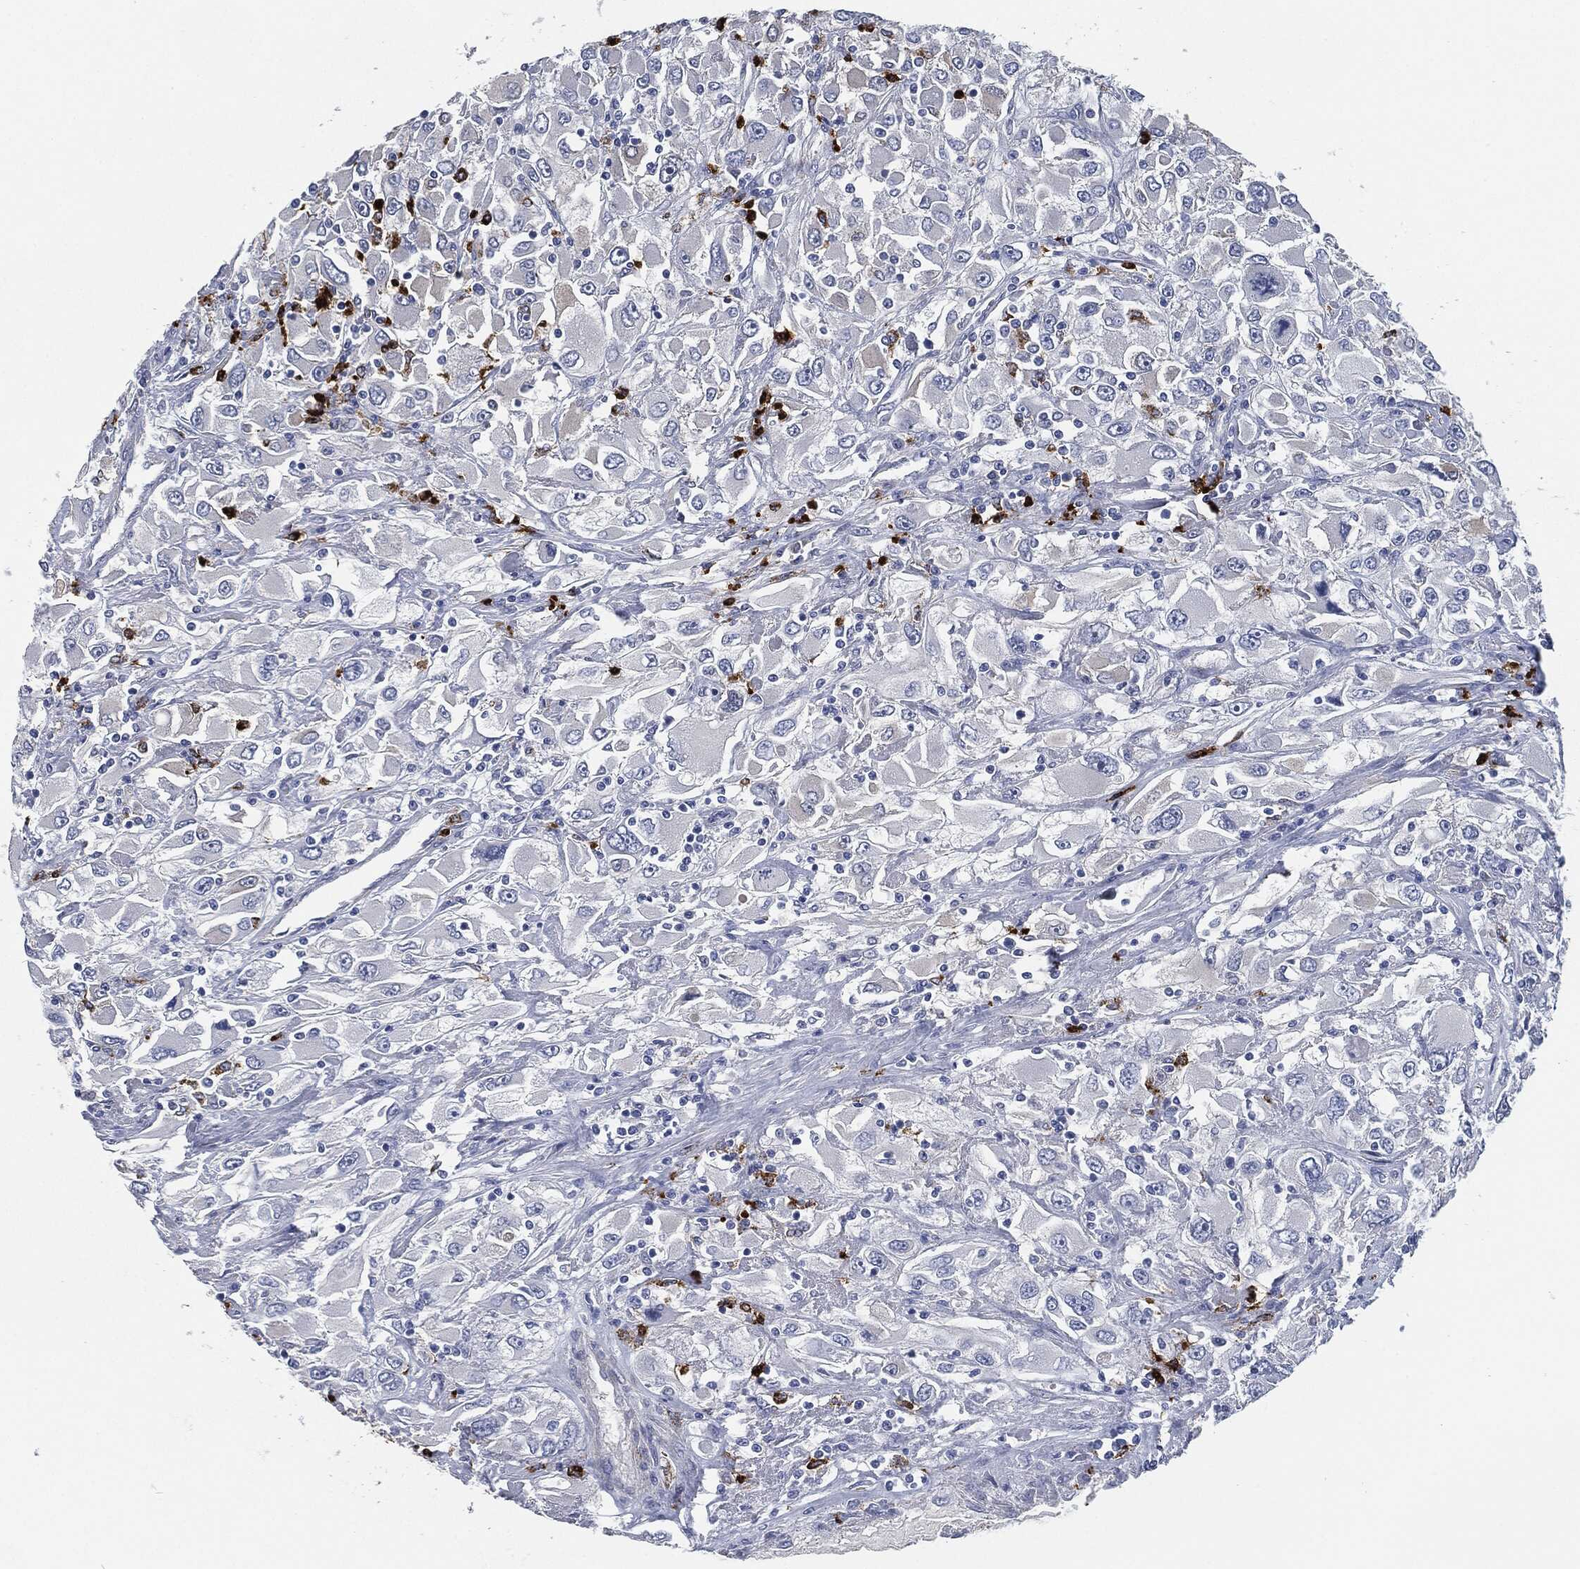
{"staining": {"intensity": "negative", "quantity": "none", "location": "none"}, "tissue": "renal cancer", "cell_type": "Tumor cells", "image_type": "cancer", "snomed": [{"axis": "morphology", "description": "Adenocarcinoma, NOS"}, {"axis": "topography", "description": "Kidney"}], "caption": "Tumor cells are negative for protein expression in human renal cancer. The staining was performed using DAB to visualize the protein expression in brown, while the nuclei were stained in blue with hematoxylin (Magnification: 20x).", "gene": "MPO", "patient": {"sex": "female", "age": 52}}